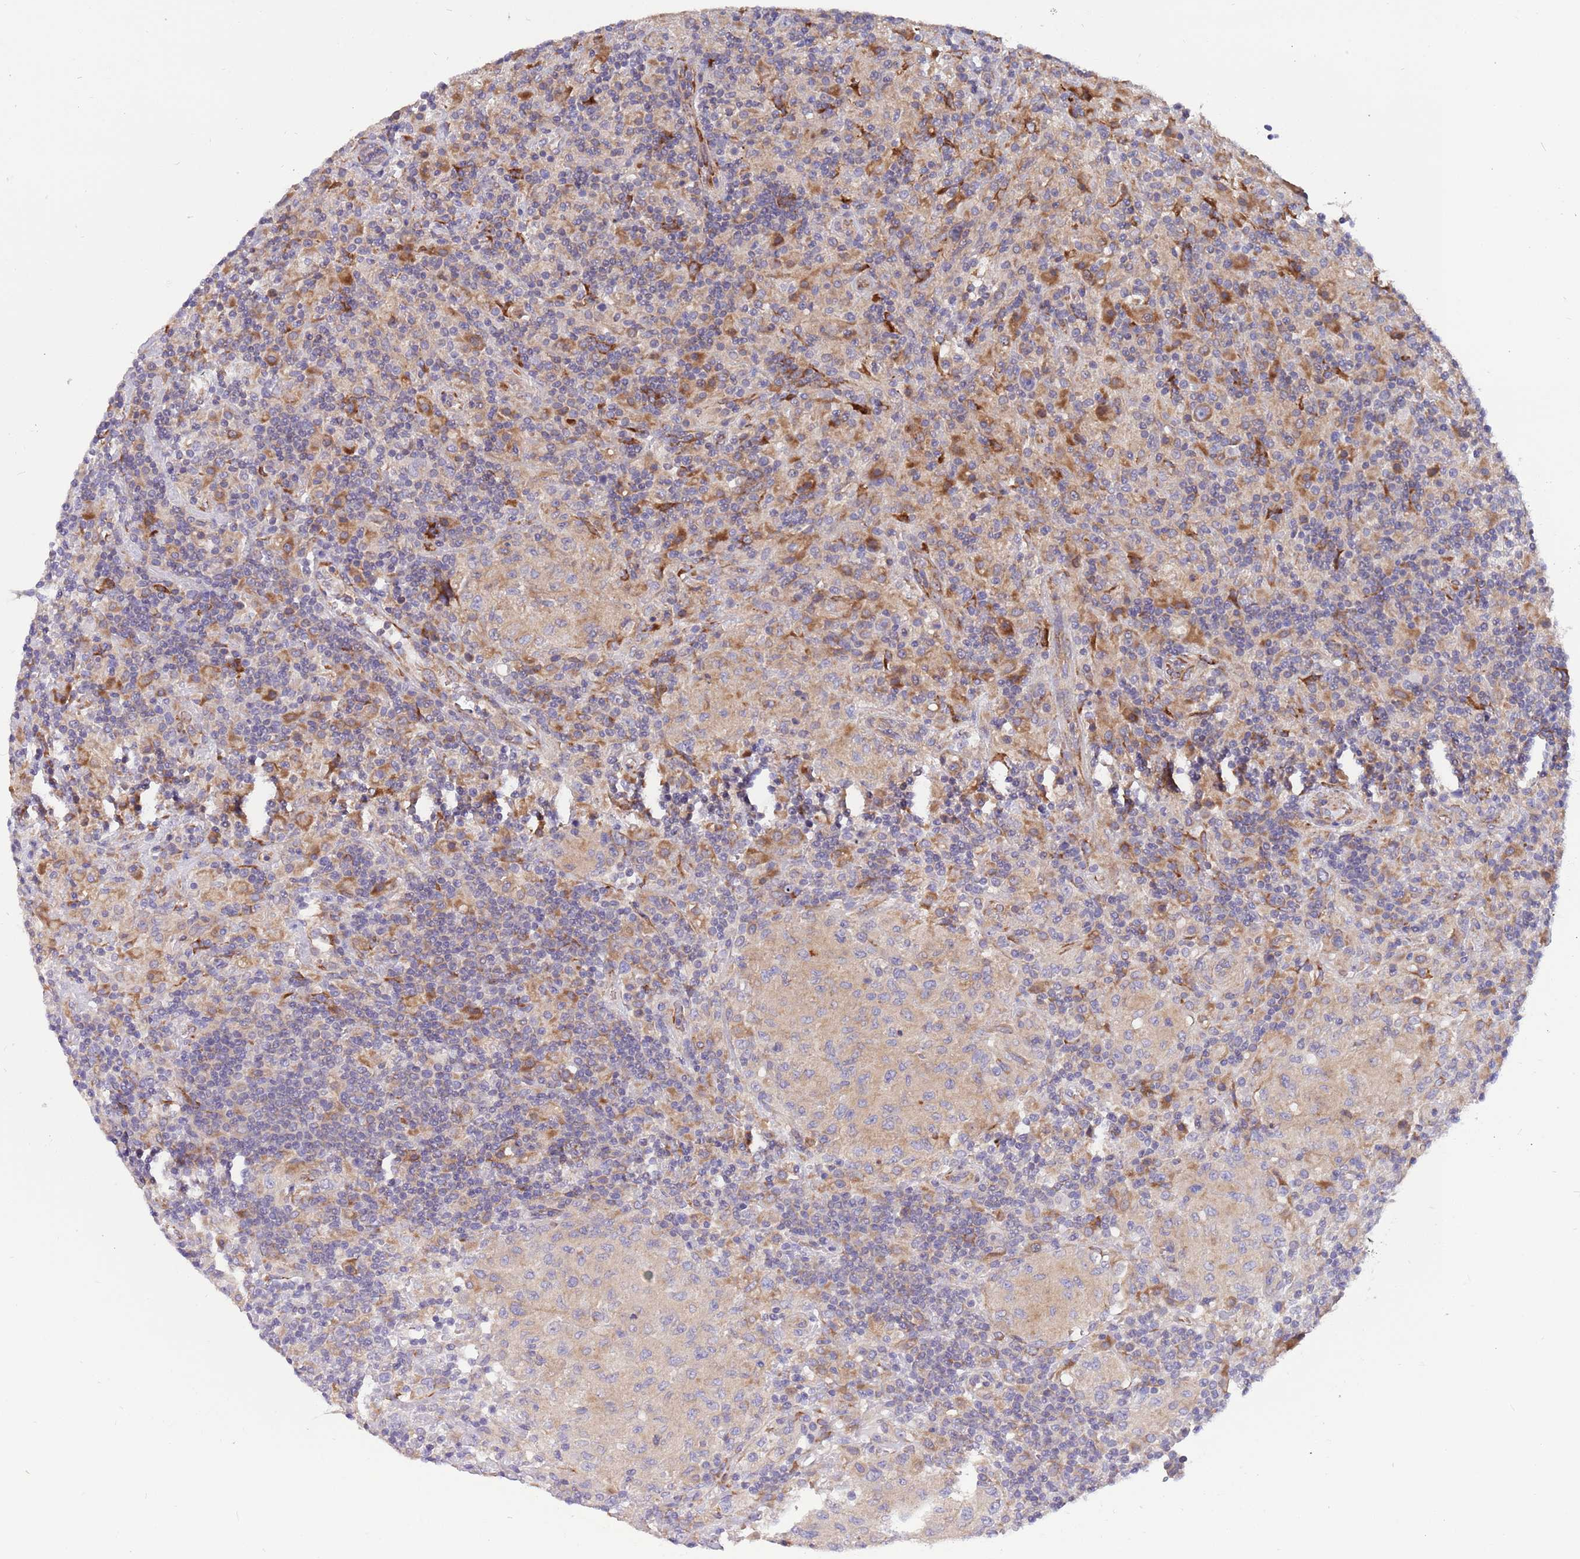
{"staining": {"intensity": "negative", "quantity": "none", "location": "none"}, "tissue": "lymphoma", "cell_type": "Tumor cells", "image_type": "cancer", "snomed": [{"axis": "morphology", "description": "Hodgkin's disease, NOS"}, {"axis": "topography", "description": "Lymph node"}], "caption": "This is an IHC histopathology image of Hodgkin's disease. There is no staining in tumor cells.", "gene": "ARMCX6", "patient": {"sex": "male", "age": 70}}